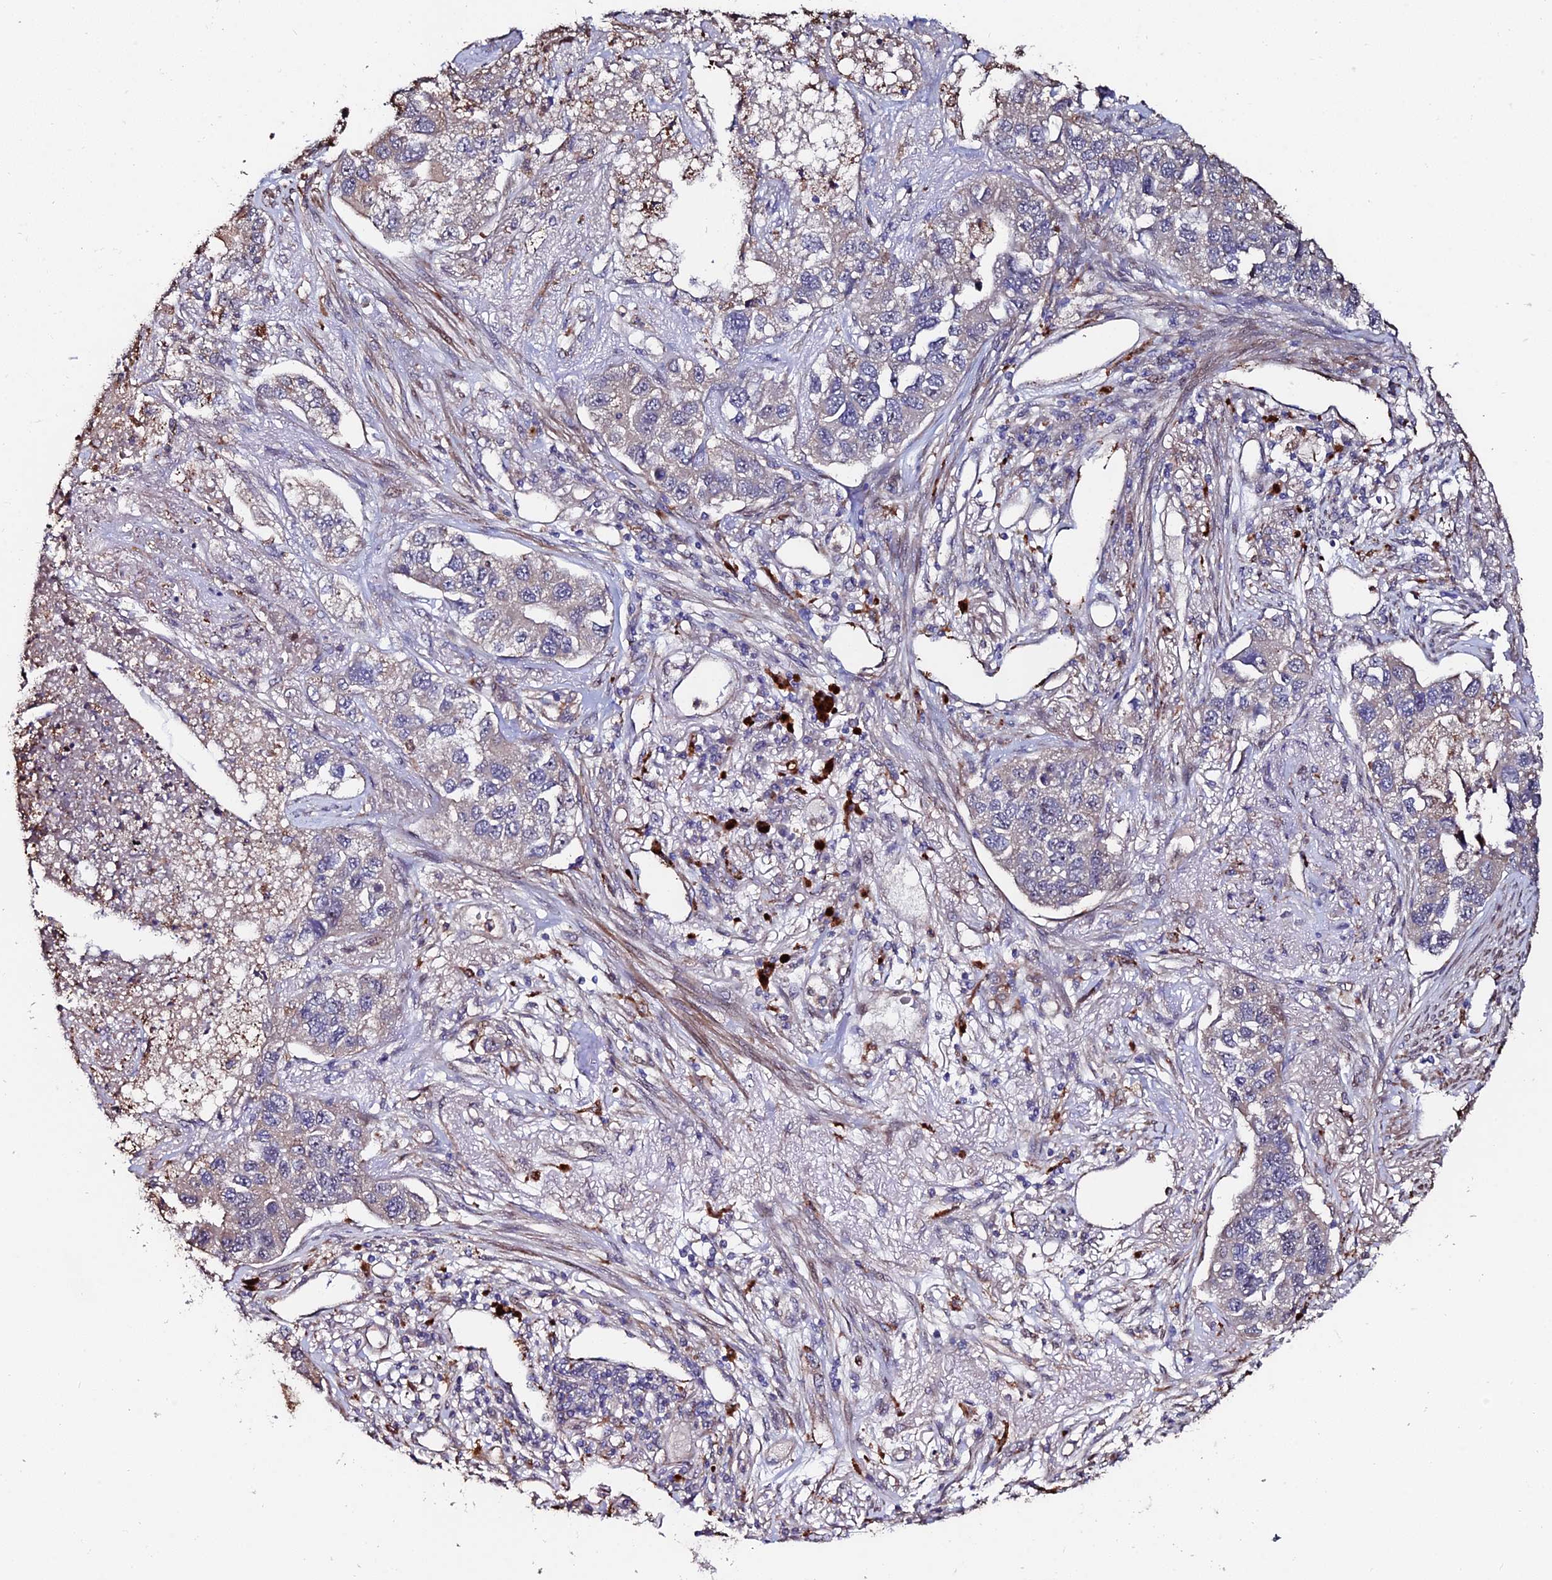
{"staining": {"intensity": "negative", "quantity": "none", "location": "none"}, "tissue": "lung cancer", "cell_type": "Tumor cells", "image_type": "cancer", "snomed": [{"axis": "morphology", "description": "Adenocarcinoma, NOS"}, {"axis": "topography", "description": "Lung"}], "caption": "The immunohistochemistry (IHC) micrograph has no significant expression in tumor cells of lung adenocarcinoma tissue.", "gene": "ACTR5", "patient": {"sex": "male", "age": 49}}